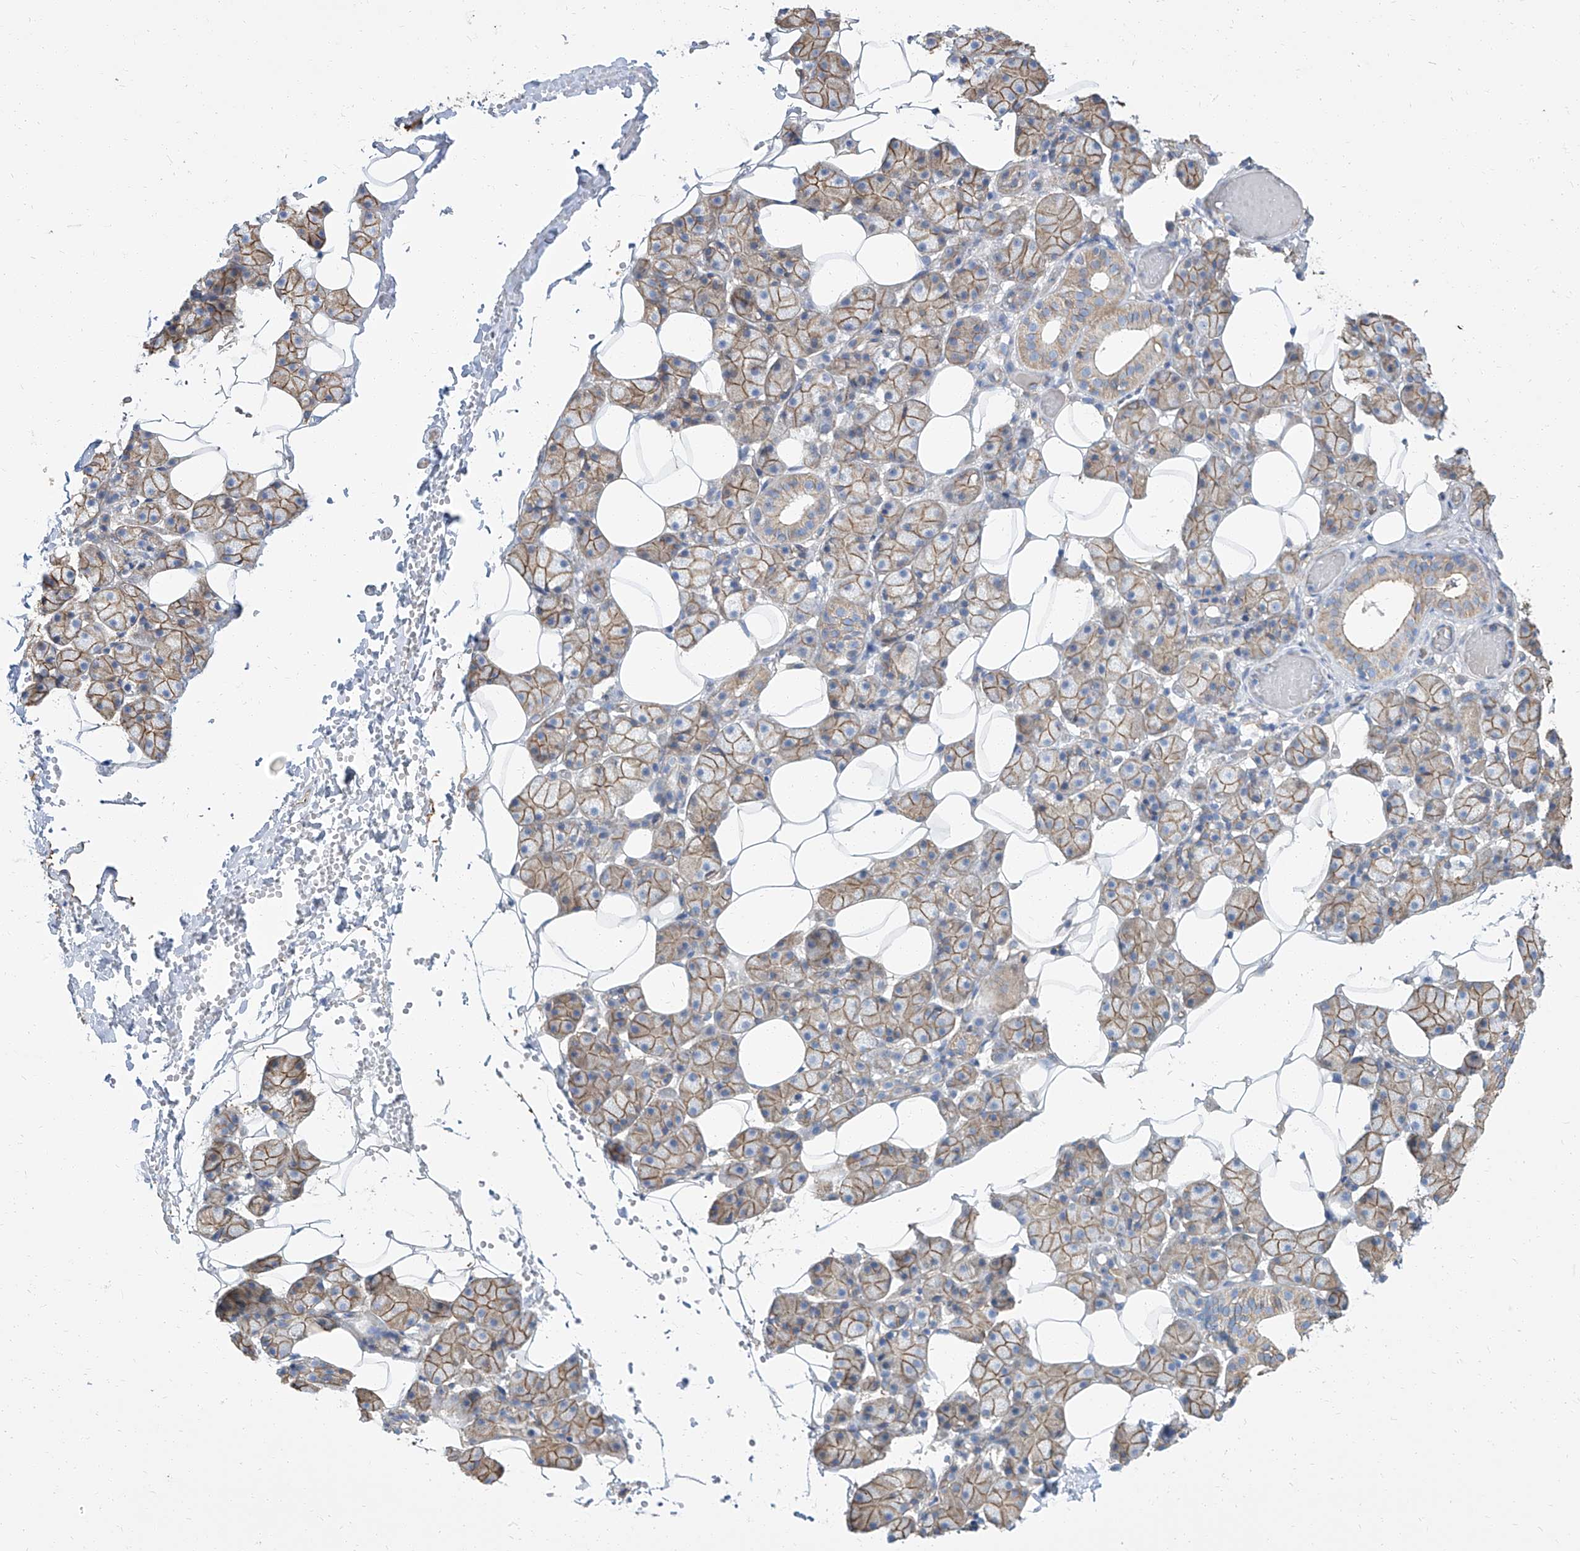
{"staining": {"intensity": "moderate", "quantity": "25%-75%", "location": "cytoplasmic/membranous"}, "tissue": "salivary gland", "cell_type": "Glandular cells", "image_type": "normal", "snomed": [{"axis": "morphology", "description": "Normal tissue, NOS"}, {"axis": "topography", "description": "Salivary gland"}], "caption": "Immunohistochemistry staining of normal salivary gland, which exhibits medium levels of moderate cytoplasmic/membranous positivity in about 25%-75% of glandular cells indicating moderate cytoplasmic/membranous protein staining. The staining was performed using DAB (brown) for protein detection and nuclei were counterstained in hematoxylin (blue).", "gene": "TXLNB", "patient": {"sex": "female", "age": 33}}